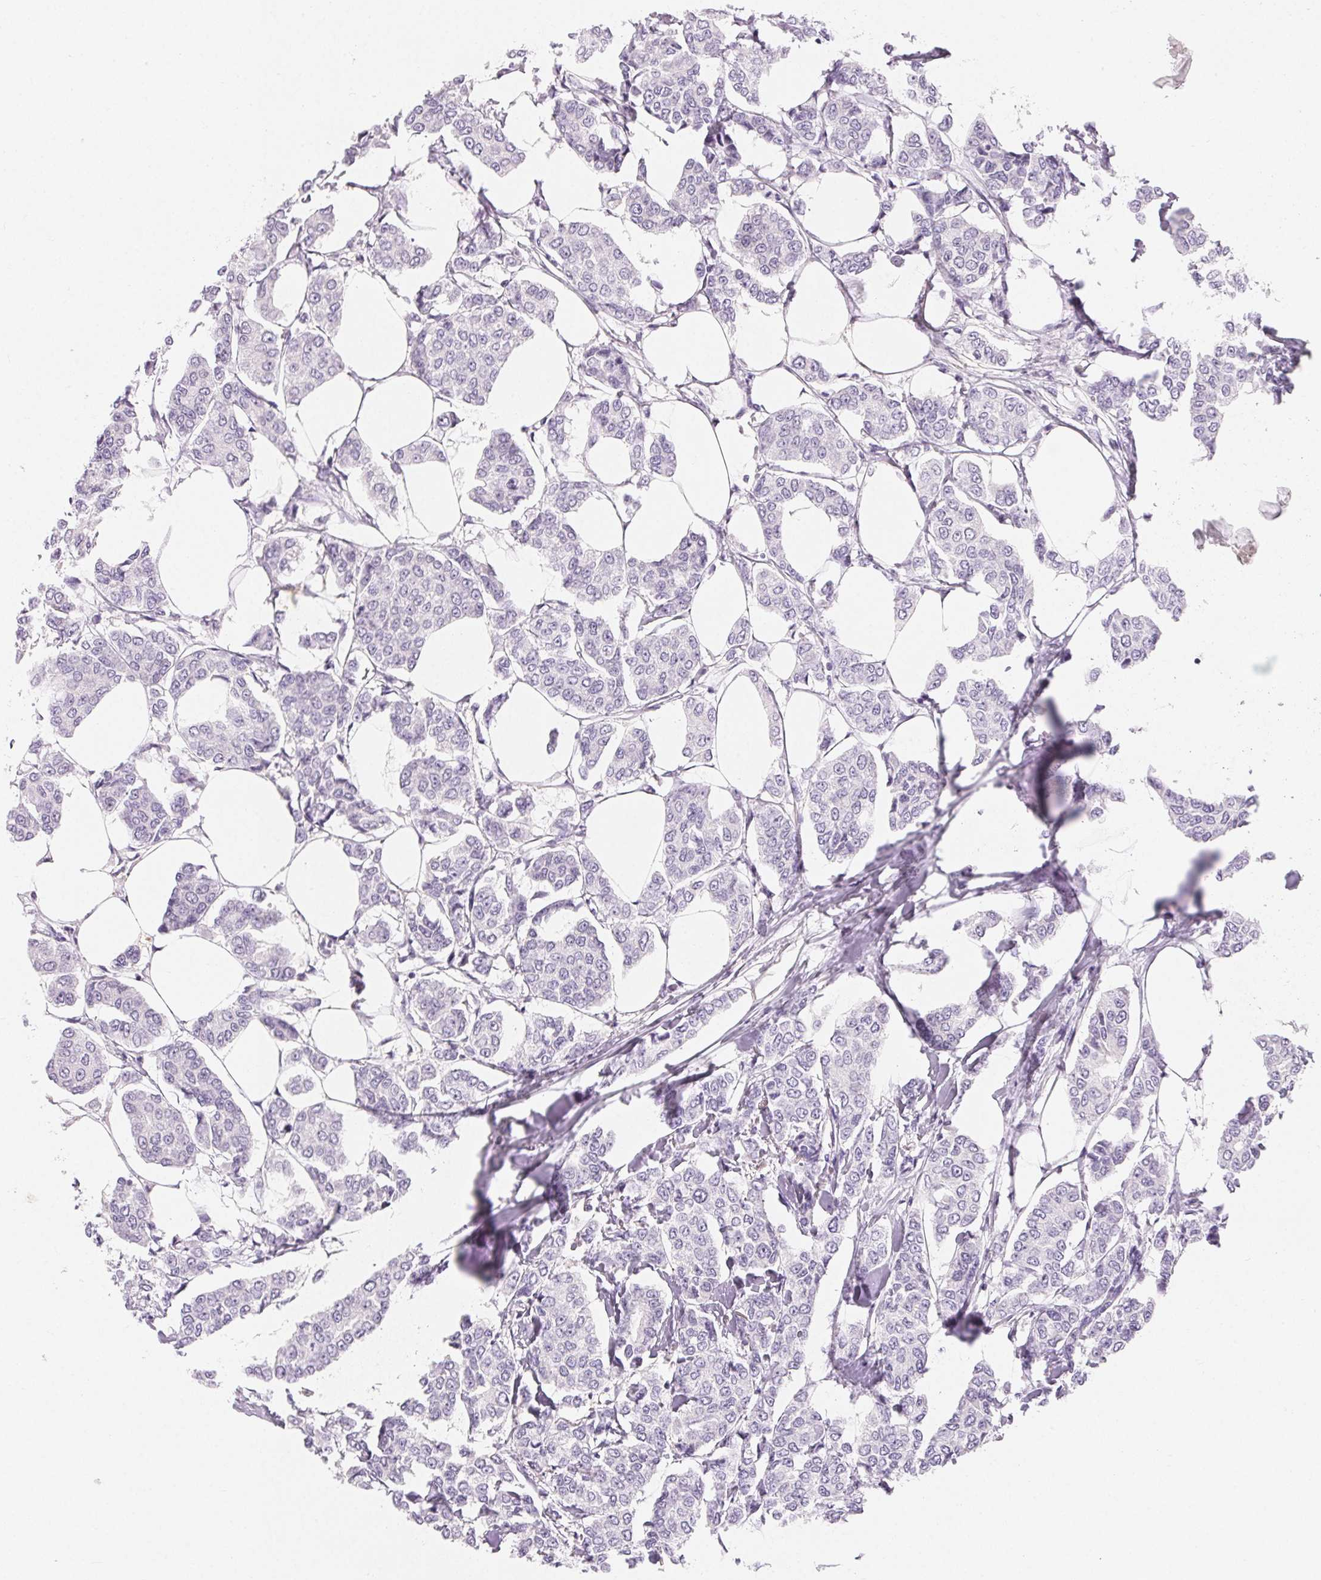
{"staining": {"intensity": "negative", "quantity": "none", "location": "none"}, "tissue": "breast cancer", "cell_type": "Tumor cells", "image_type": "cancer", "snomed": [{"axis": "morphology", "description": "Duct carcinoma"}, {"axis": "topography", "description": "Breast"}], "caption": "Immunohistochemistry (IHC) photomicrograph of breast invasive ductal carcinoma stained for a protein (brown), which displays no expression in tumor cells. The staining is performed using DAB (3,3'-diaminobenzidine) brown chromogen with nuclei counter-stained in using hematoxylin.", "gene": "MIOX", "patient": {"sex": "female", "age": 94}}